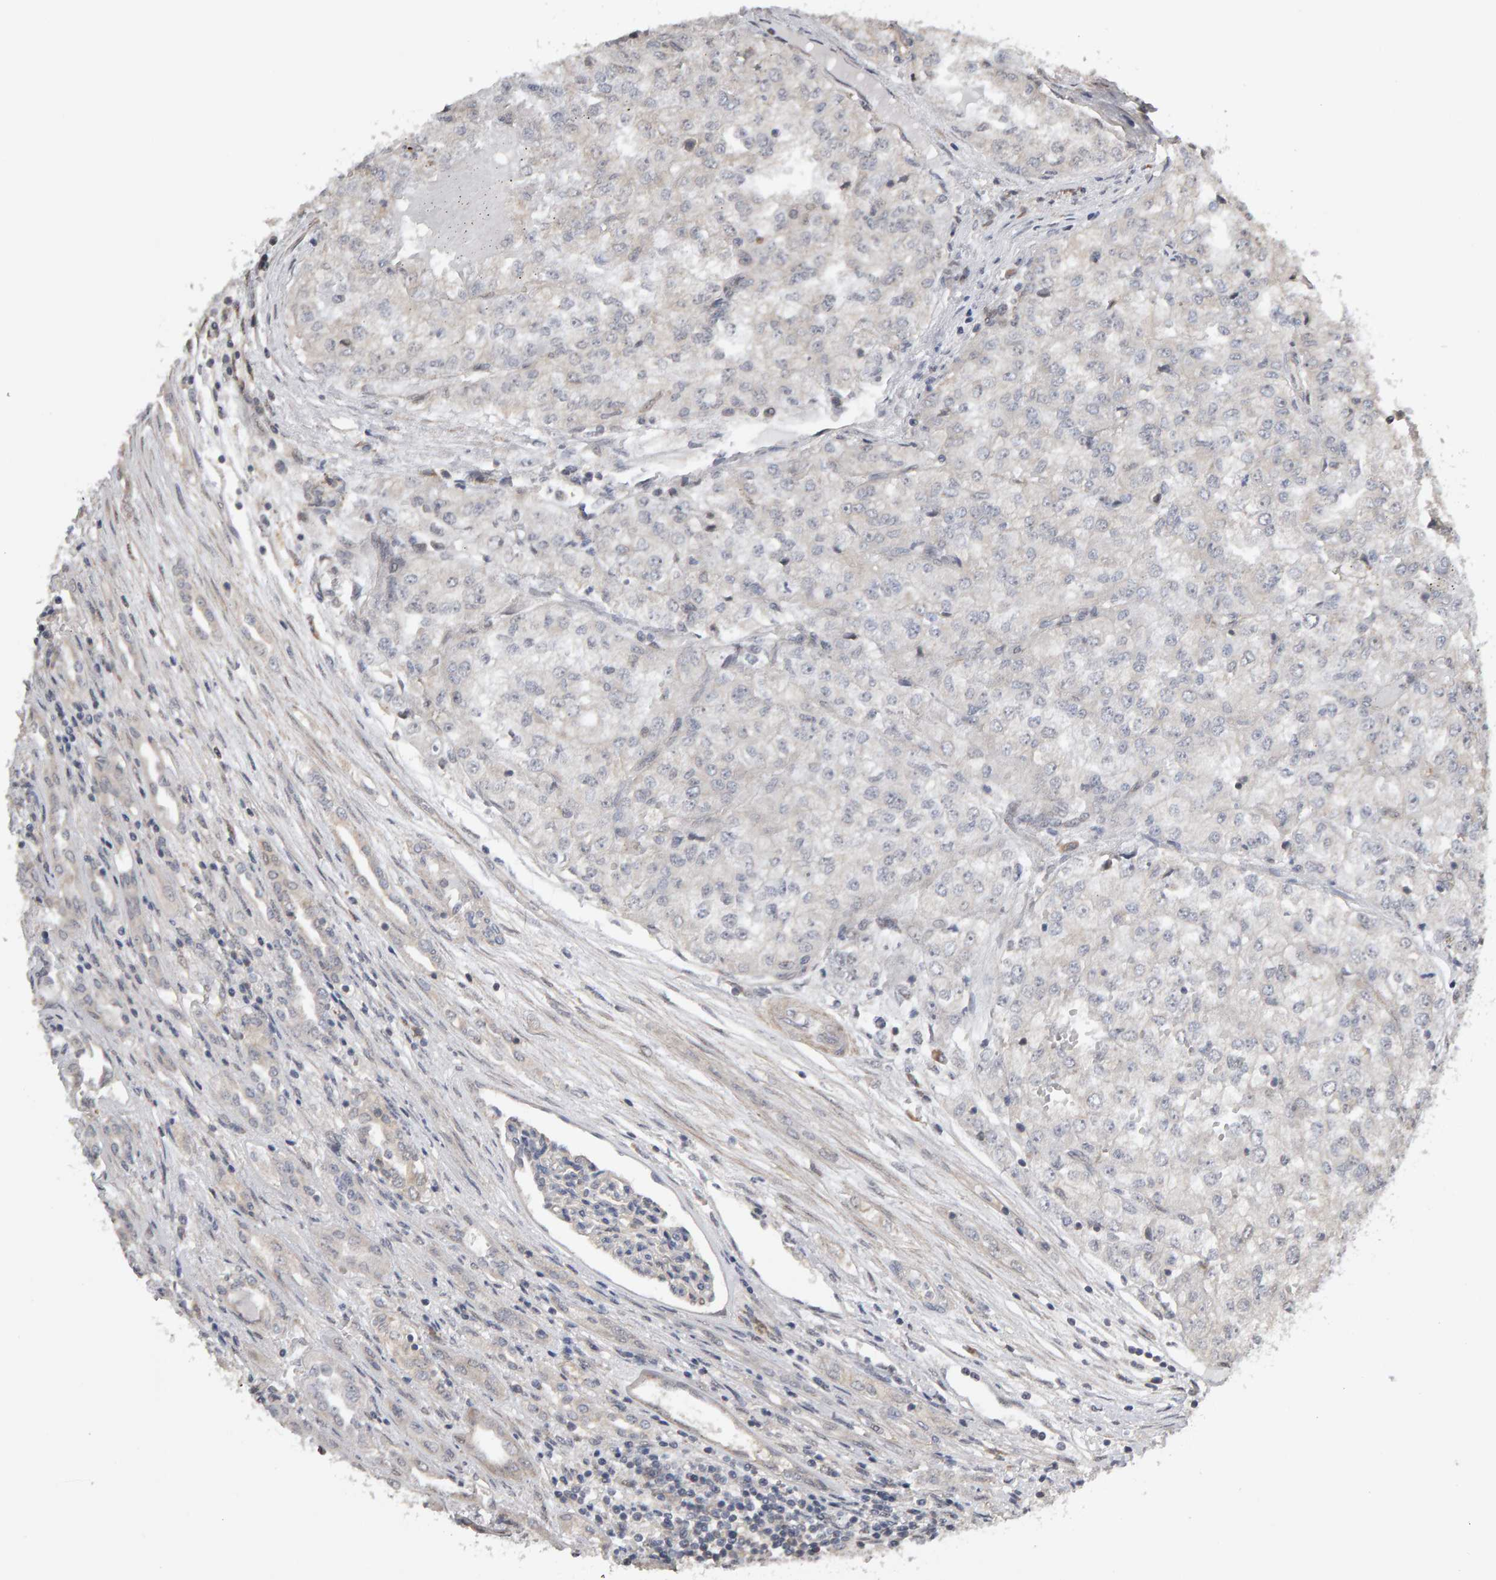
{"staining": {"intensity": "negative", "quantity": "none", "location": "none"}, "tissue": "renal cancer", "cell_type": "Tumor cells", "image_type": "cancer", "snomed": [{"axis": "morphology", "description": "Adenocarcinoma, NOS"}, {"axis": "topography", "description": "Kidney"}], "caption": "There is no significant expression in tumor cells of renal adenocarcinoma.", "gene": "COASY", "patient": {"sex": "female", "age": 54}}